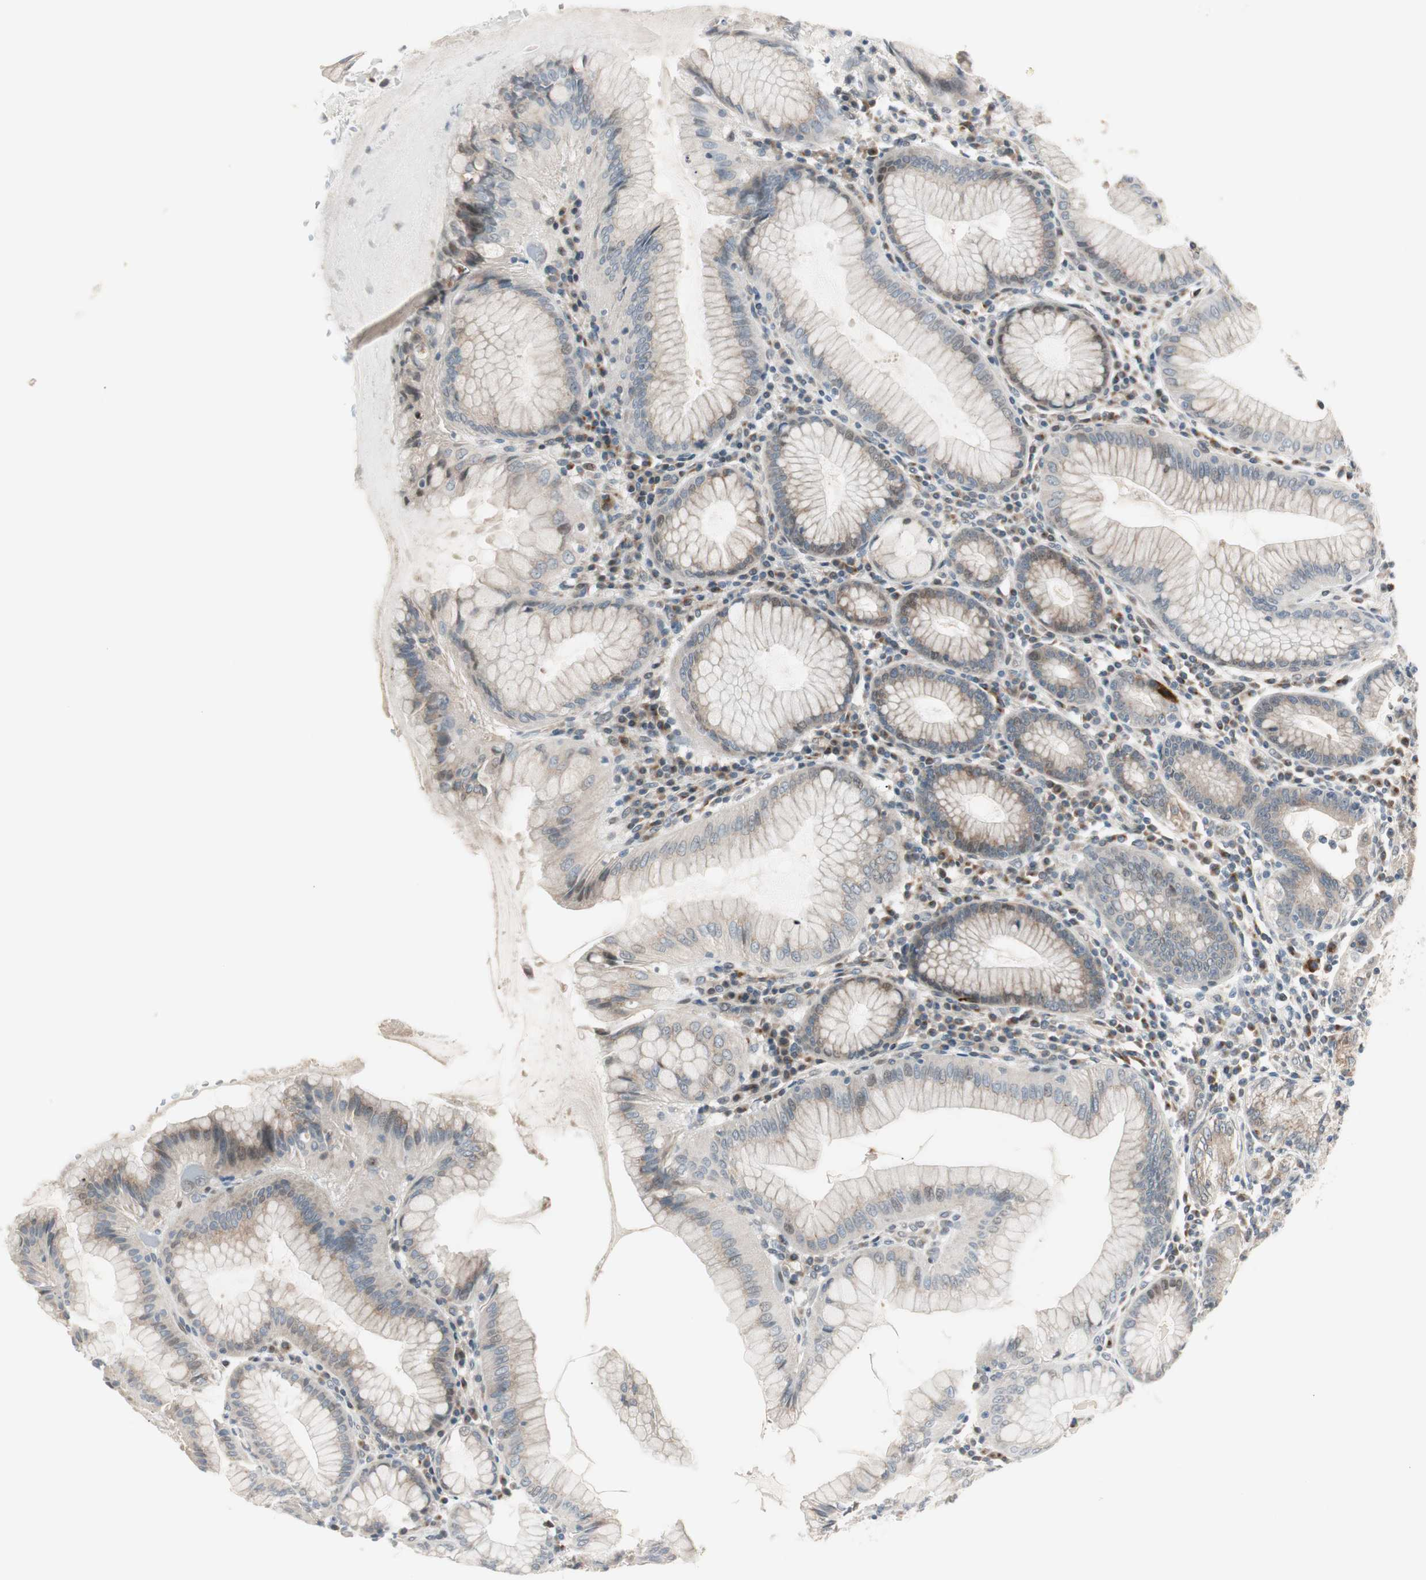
{"staining": {"intensity": "moderate", "quantity": "25%-75%", "location": "cytoplasmic/membranous"}, "tissue": "stomach", "cell_type": "Glandular cells", "image_type": "normal", "snomed": [{"axis": "morphology", "description": "Normal tissue, NOS"}, {"axis": "topography", "description": "Stomach, lower"}], "caption": "This is a histology image of immunohistochemistry staining of unremarkable stomach, which shows moderate expression in the cytoplasmic/membranous of glandular cells.", "gene": "CGRRF1", "patient": {"sex": "female", "age": 76}}